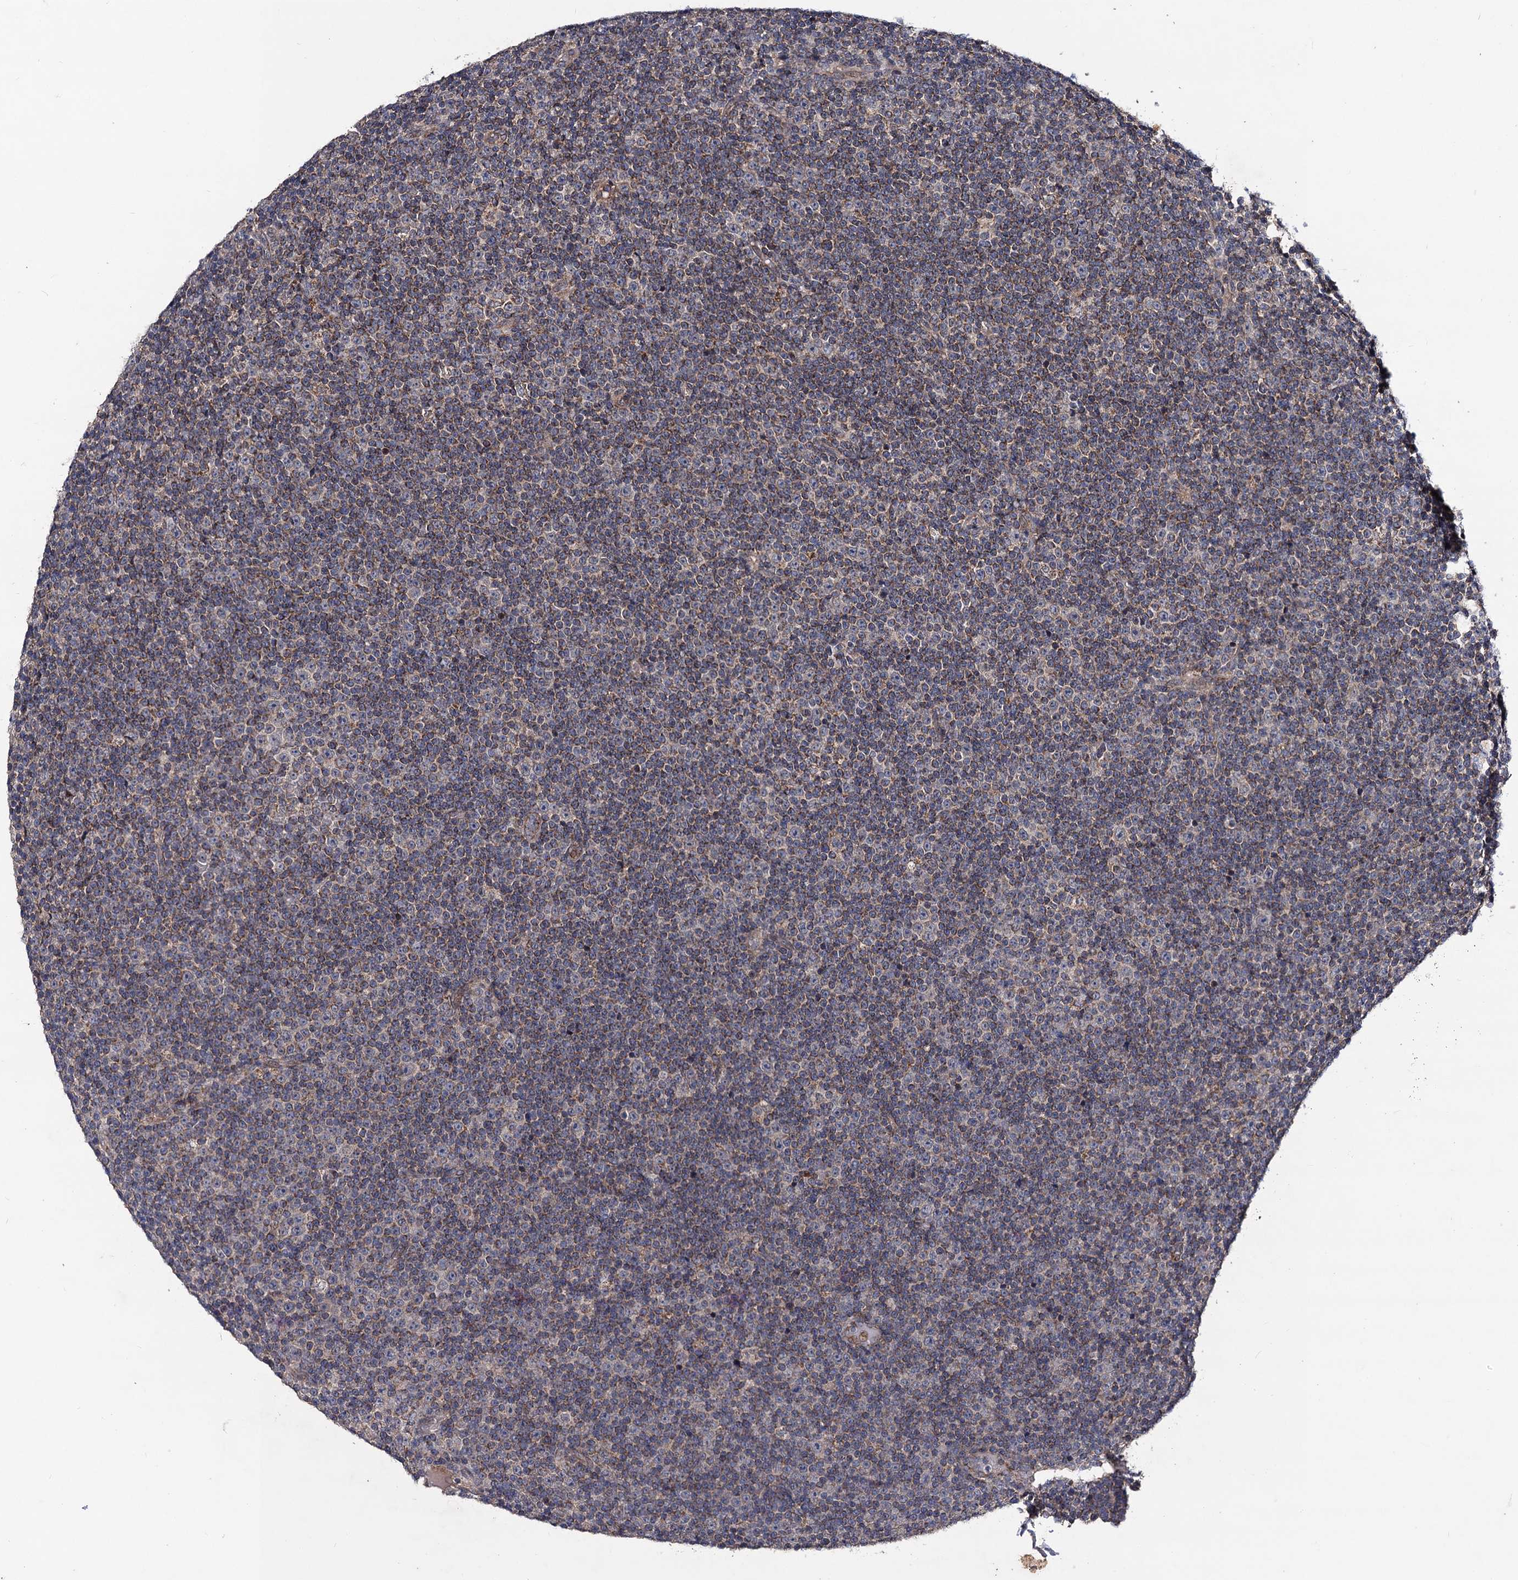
{"staining": {"intensity": "moderate", "quantity": "25%-75%", "location": "cytoplasmic/membranous"}, "tissue": "lymphoma", "cell_type": "Tumor cells", "image_type": "cancer", "snomed": [{"axis": "morphology", "description": "Malignant lymphoma, non-Hodgkin's type, Low grade"}, {"axis": "topography", "description": "Lymph node"}], "caption": "Human low-grade malignant lymphoma, non-Hodgkin's type stained for a protein (brown) demonstrates moderate cytoplasmic/membranous positive staining in about 25%-75% of tumor cells.", "gene": "VPS37D", "patient": {"sex": "female", "age": 67}}